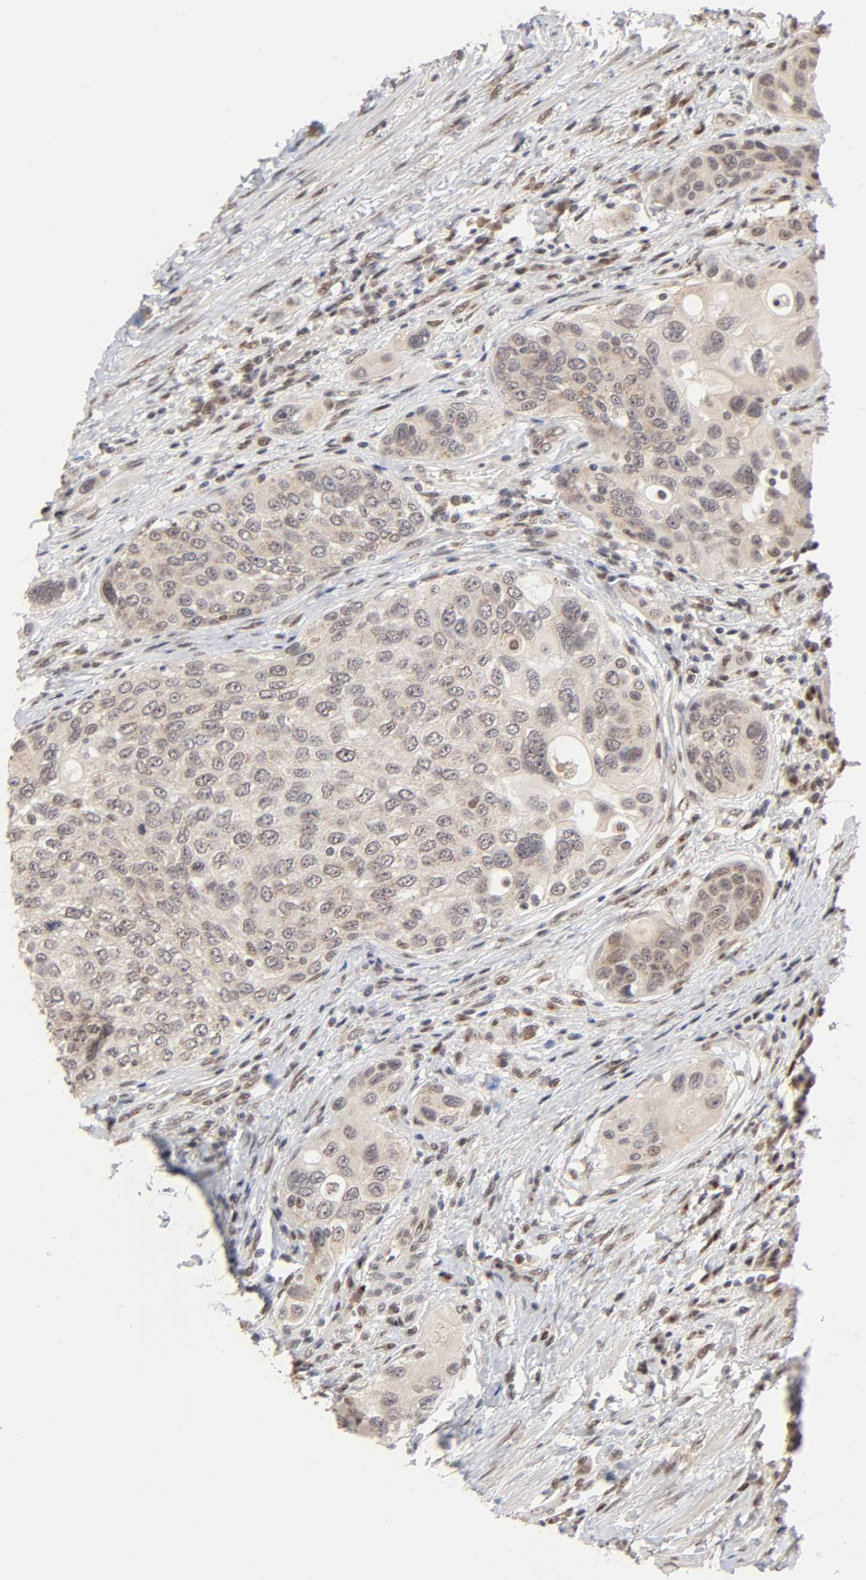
{"staining": {"intensity": "moderate", "quantity": "25%-75%", "location": "cytoplasmic/membranous,nuclear"}, "tissue": "urothelial cancer", "cell_type": "Tumor cells", "image_type": "cancer", "snomed": [{"axis": "morphology", "description": "Urothelial carcinoma, High grade"}, {"axis": "topography", "description": "Urinary bladder"}], "caption": "There is medium levels of moderate cytoplasmic/membranous and nuclear expression in tumor cells of urothelial carcinoma (high-grade), as demonstrated by immunohistochemical staining (brown color).", "gene": "EP300", "patient": {"sex": "female", "age": 56}}